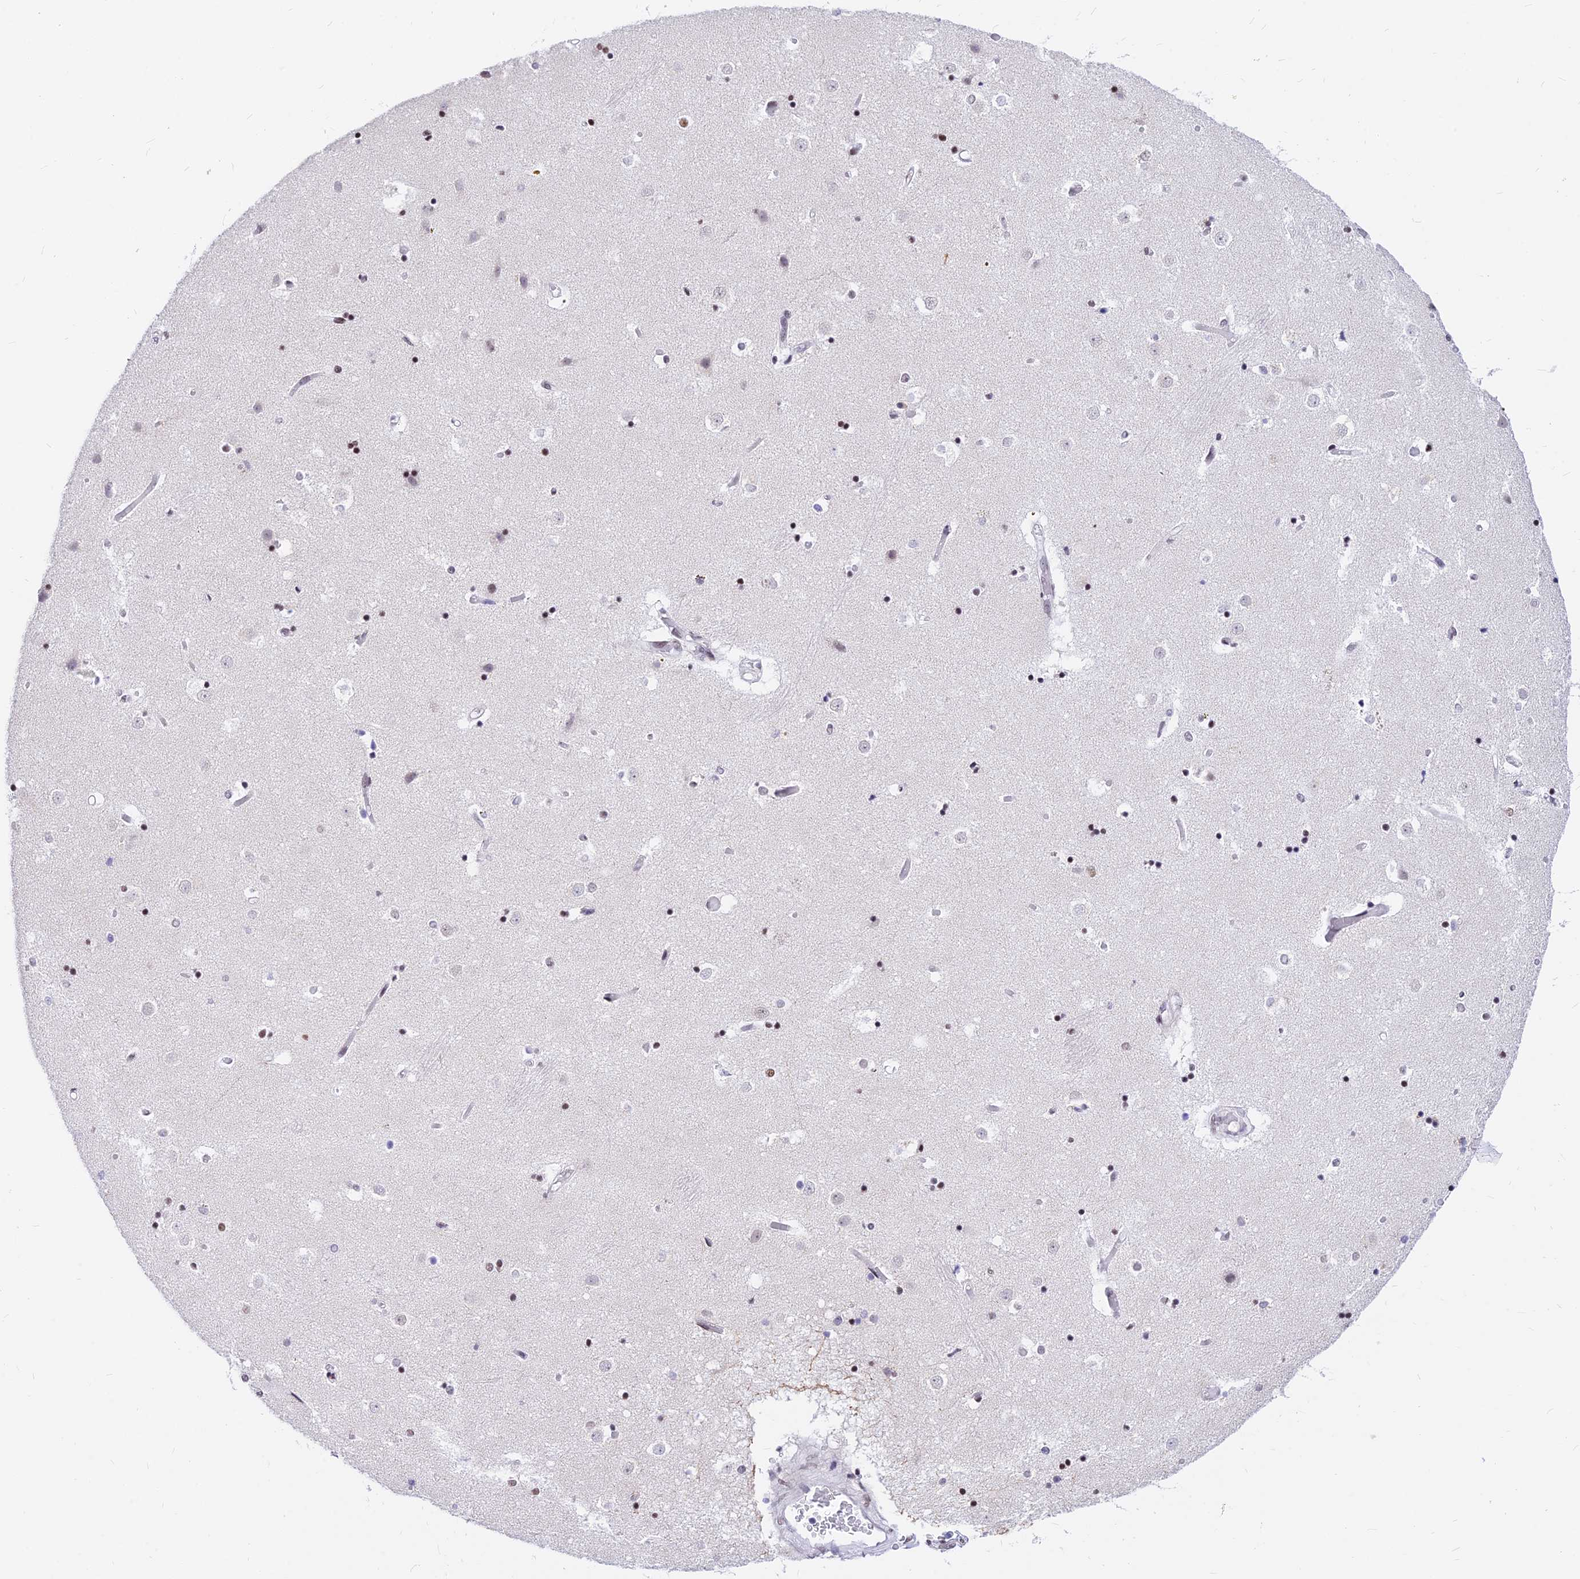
{"staining": {"intensity": "moderate", "quantity": "25%-75%", "location": "nuclear"}, "tissue": "caudate", "cell_type": "Glial cells", "image_type": "normal", "snomed": [{"axis": "morphology", "description": "Normal tissue, NOS"}, {"axis": "topography", "description": "Lateral ventricle wall"}], "caption": "Immunohistochemistry (IHC) photomicrograph of unremarkable caudate: human caudate stained using IHC shows medium levels of moderate protein expression localized specifically in the nuclear of glial cells, appearing as a nuclear brown color.", "gene": "KCTD13", "patient": {"sex": "female", "age": 52}}